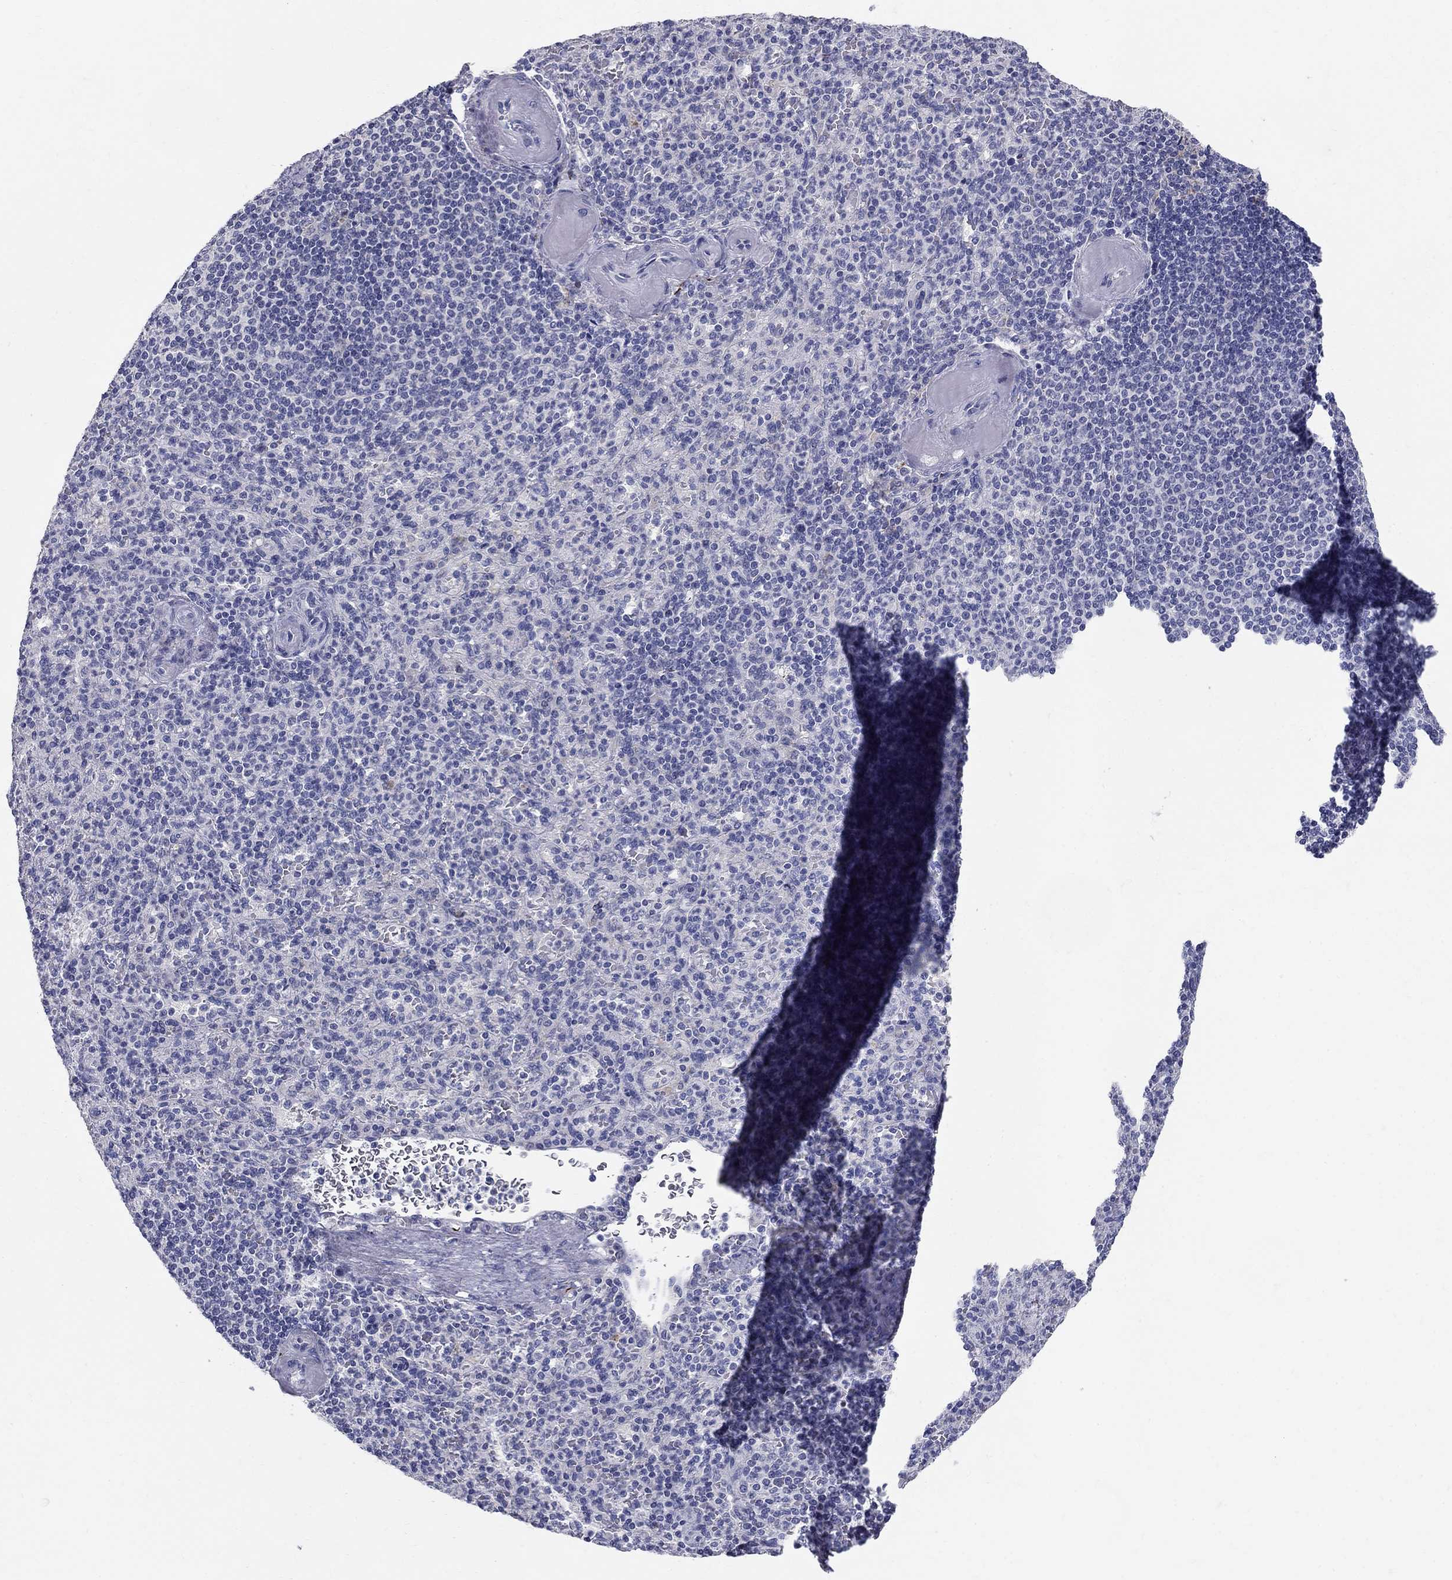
{"staining": {"intensity": "negative", "quantity": "none", "location": "none"}, "tissue": "spleen", "cell_type": "Cells in red pulp", "image_type": "normal", "snomed": [{"axis": "morphology", "description": "Normal tissue, NOS"}, {"axis": "topography", "description": "Spleen"}], "caption": "This is a photomicrograph of immunohistochemistry (IHC) staining of normal spleen, which shows no positivity in cells in red pulp.", "gene": "TP53TG5", "patient": {"sex": "female", "age": 74}}